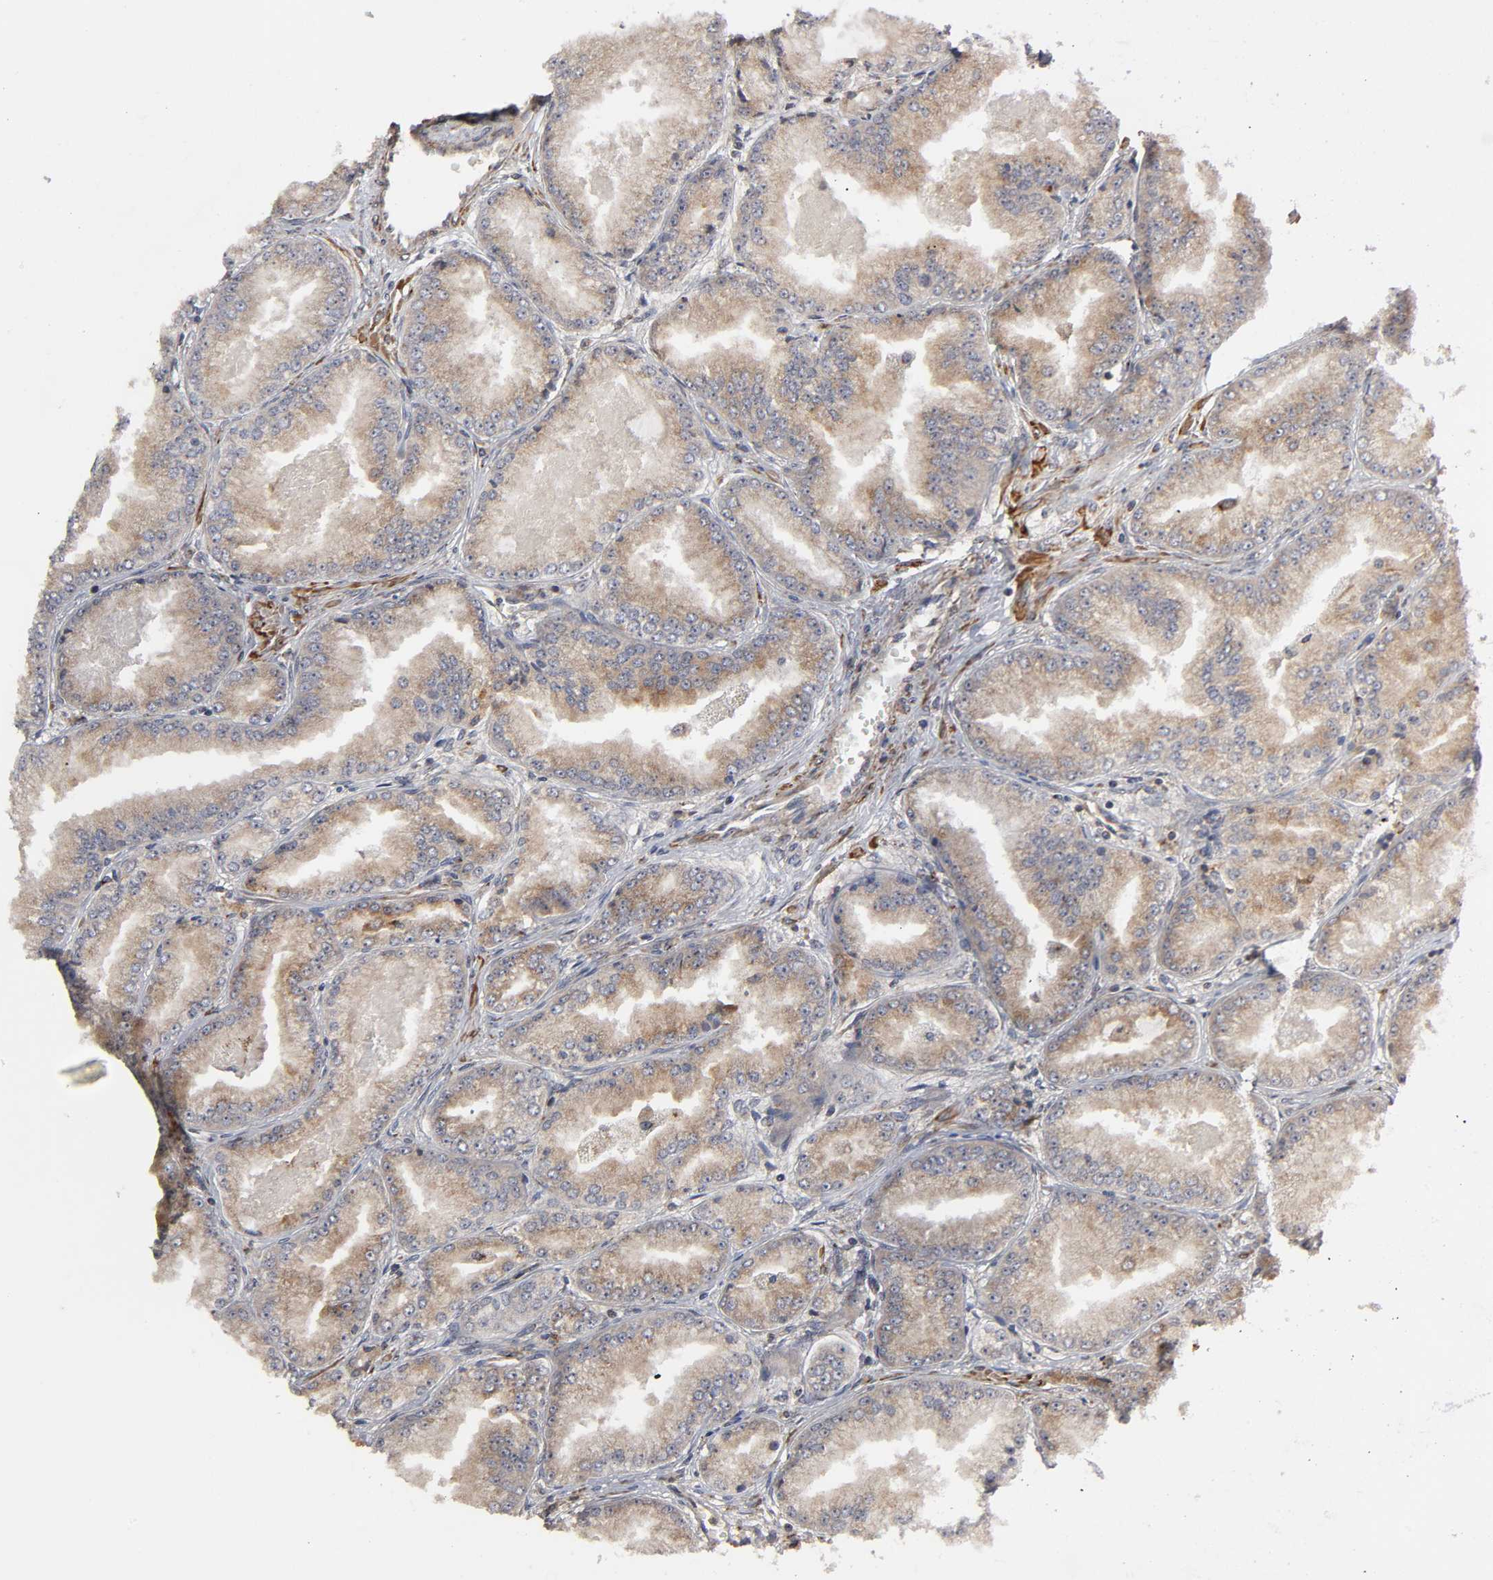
{"staining": {"intensity": "moderate", "quantity": ">75%", "location": "cytoplasmic/membranous"}, "tissue": "prostate cancer", "cell_type": "Tumor cells", "image_type": "cancer", "snomed": [{"axis": "morphology", "description": "Adenocarcinoma, High grade"}, {"axis": "topography", "description": "Prostate"}], "caption": "The photomicrograph shows immunohistochemical staining of prostate cancer. There is moderate cytoplasmic/membranous positivity is present in approximately >75% of tumor cells. Immunohistochemistry (ihc) stains the protein of interest in brown and the nuclei are stained blue.", "gene": "GNPTG", "patient": {"sex": "male", "age": 61}}